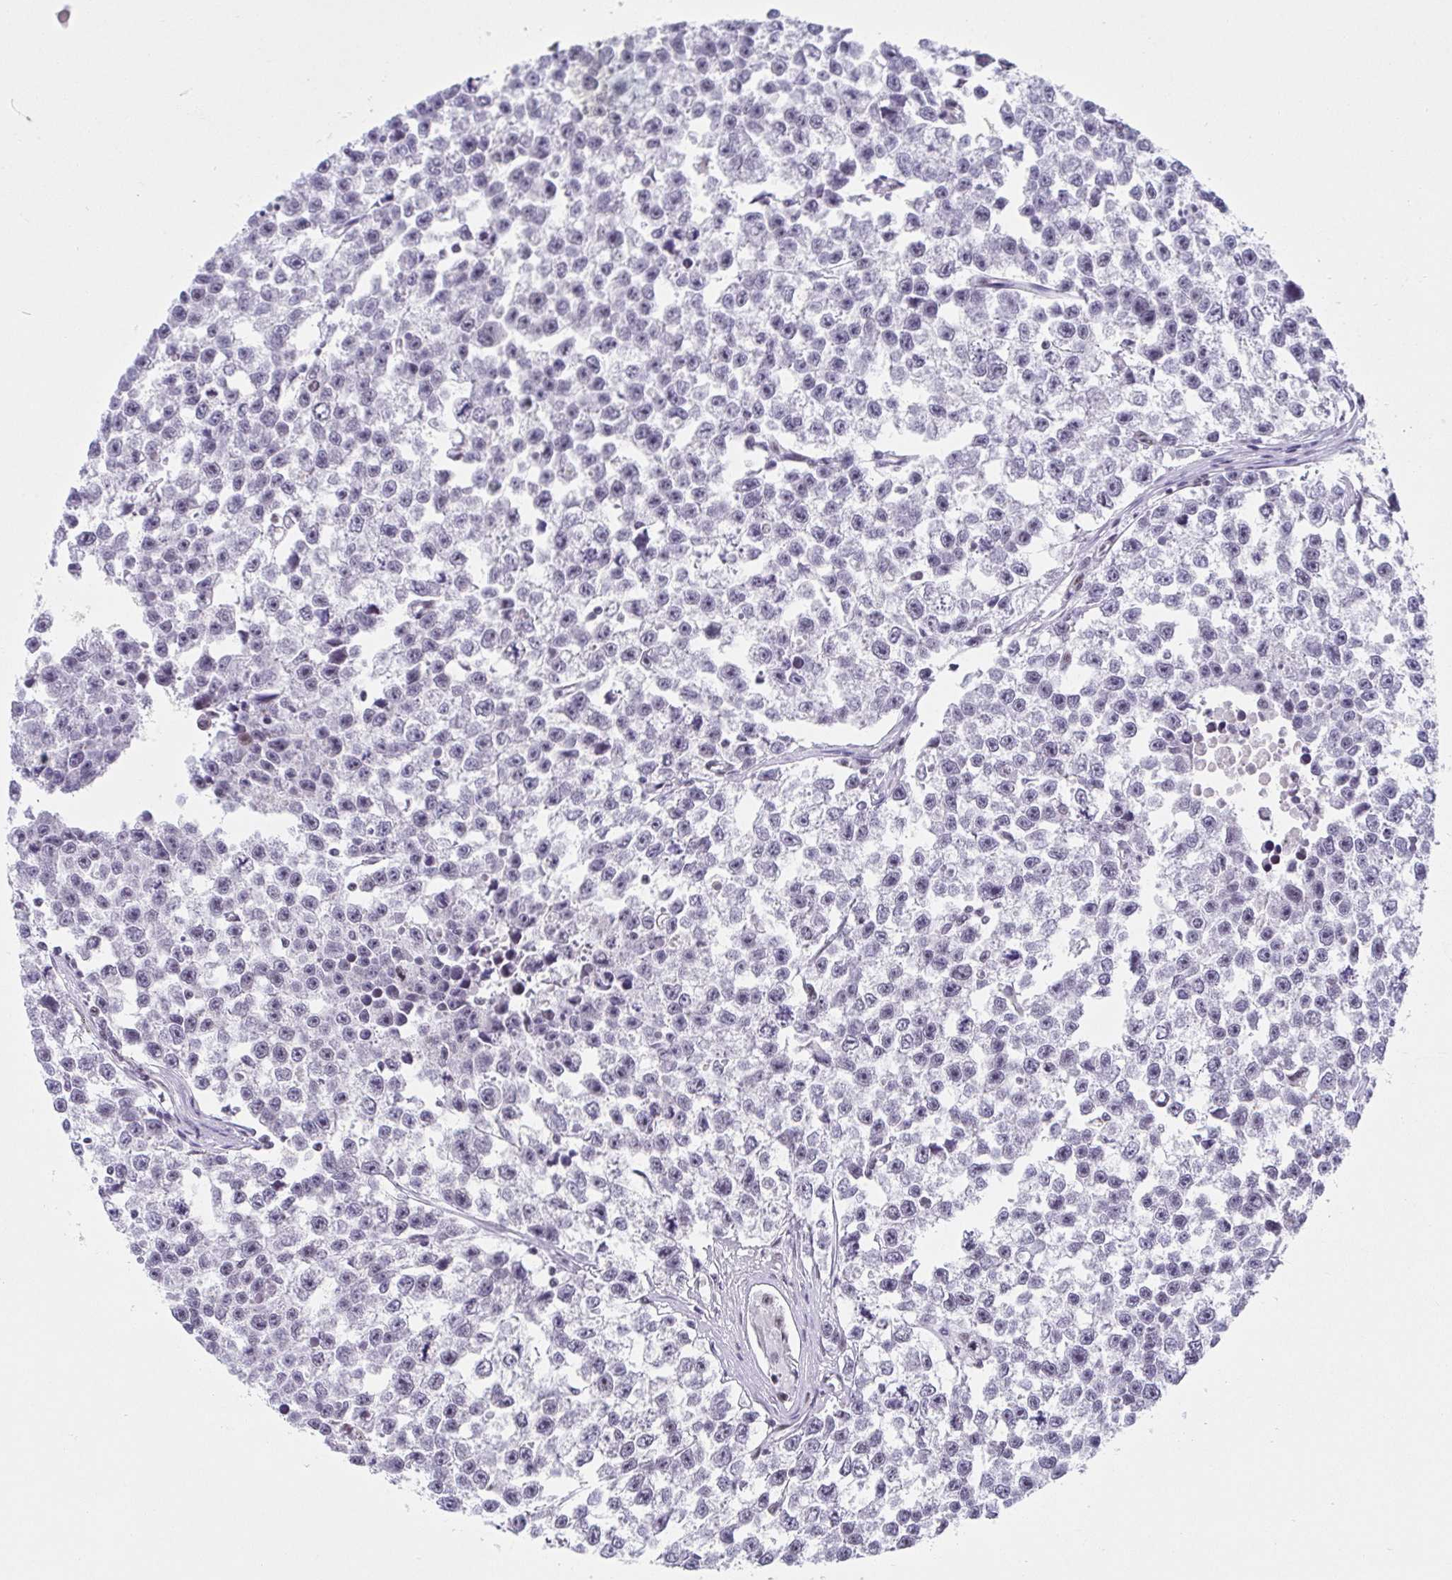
{"staining": {"intensity": "negative", "quantity": "none", "location": "none"}, "tissue": "testis cancer", "cell_type": "Tumor cells", "image_type": "cancer", "snomed": [{"axis": "morphology", "description": "Seminoma, NOS"}, {"axis": "topography", "description": "Testis"}], "caption": "The photomicrograph demonstrates no significant positivity in tumor cells of testis seminoma. Nuclei are stained in blue.", "gene": "SLC7A10", "patient": {"sex": "male", "age": 26}}